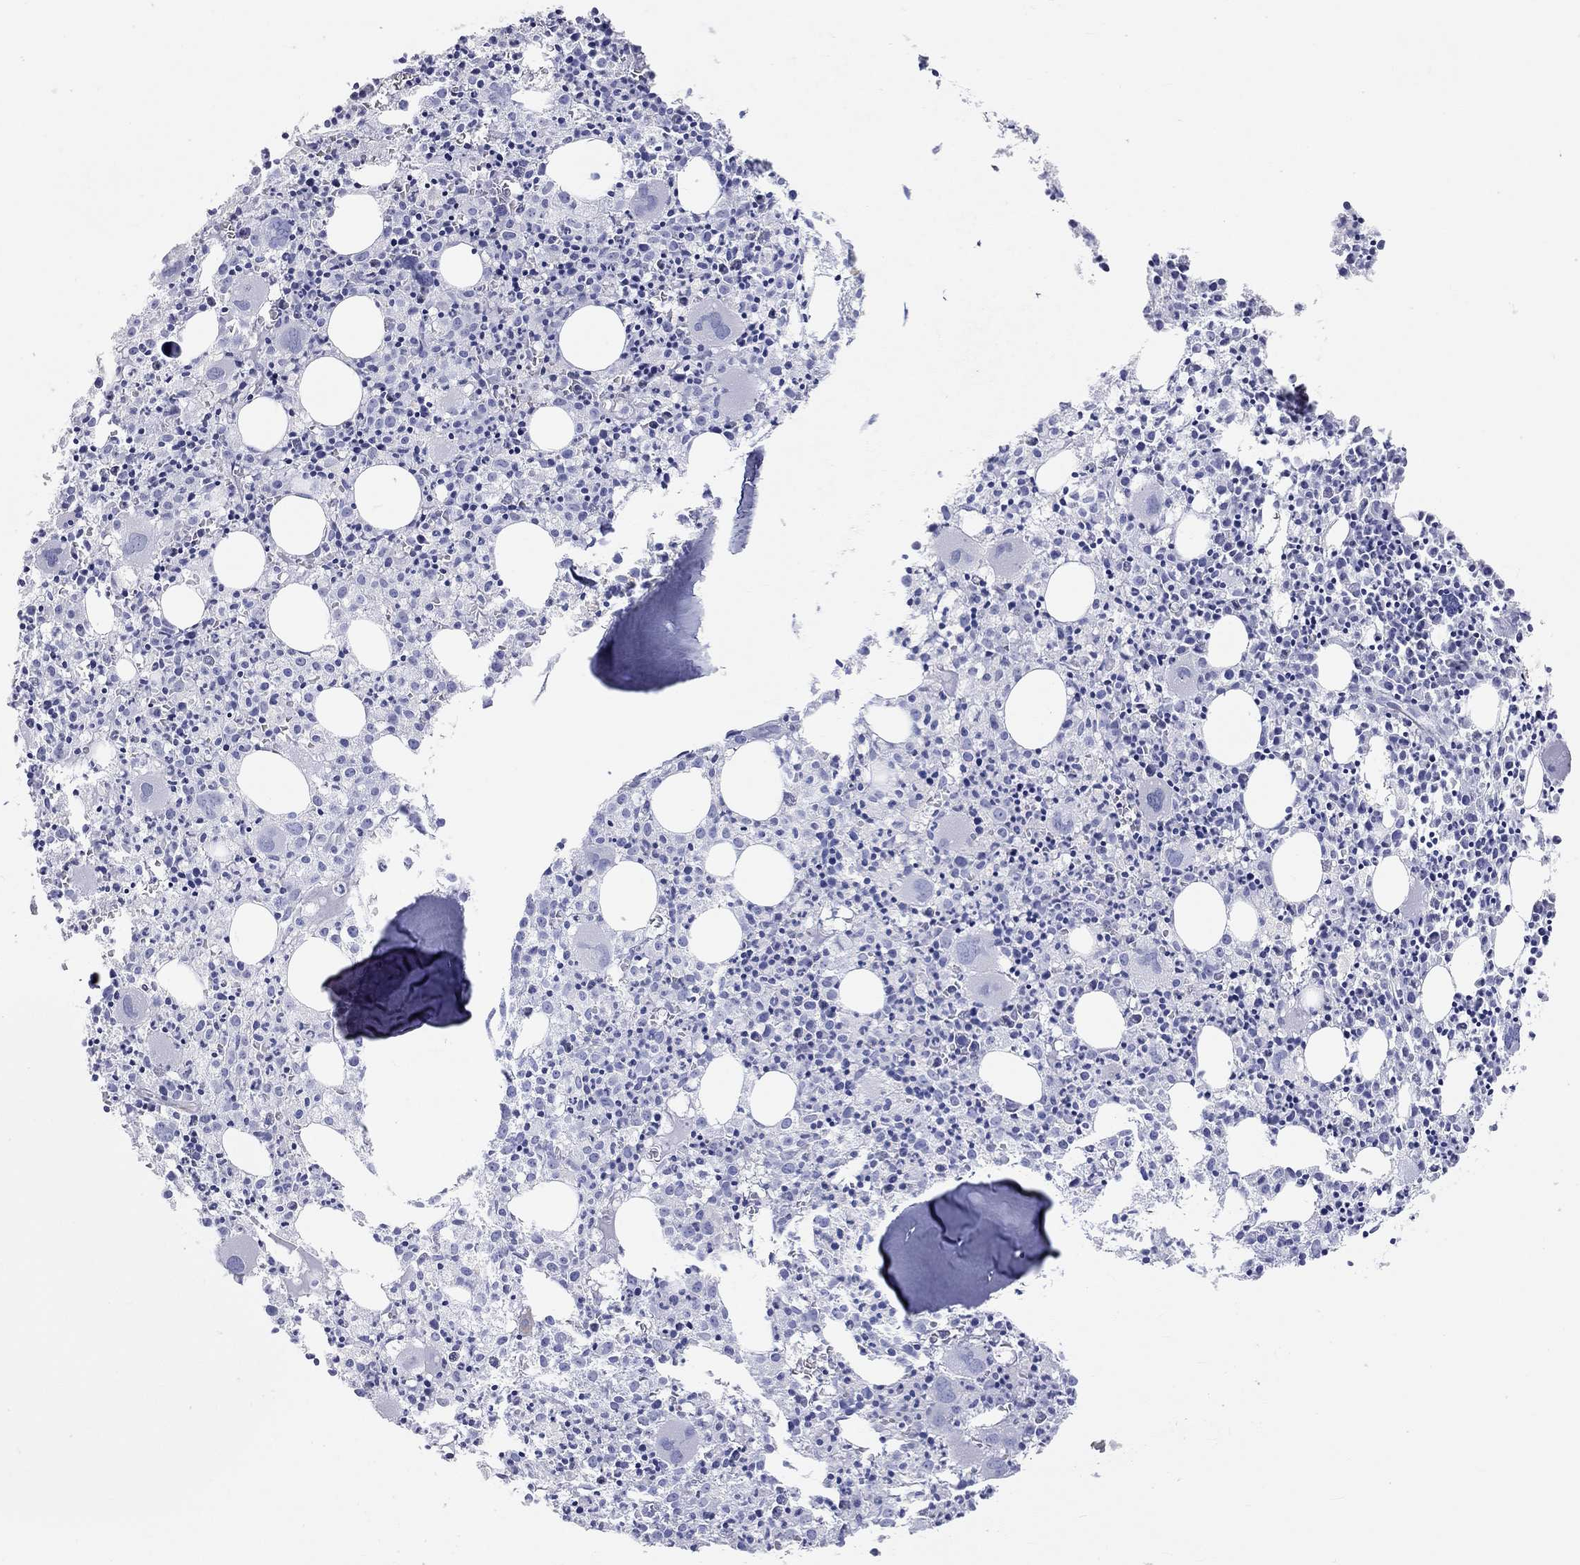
{"staining": {"intensity": "negative", "quantity": "none", "location": "none"}, "tissue": "bone marrow", "cell_type": "Hematopoietic cells", "image_type": "normal", "snomed": [{"axis": "morphology", "description": "Normal tissue, NOS"}, {"axis": "morphology", "description": "Inflammation, NOS"}, {"axis": "topography", "description": "Bone marrow"}], "caption": "Human bone marrow stained for a protein using immunohistochemistry reveals no positivity in hematopoietic cells.", "gene": "PCDHGC5", "patient": {"sex": "male", "age": 3}}